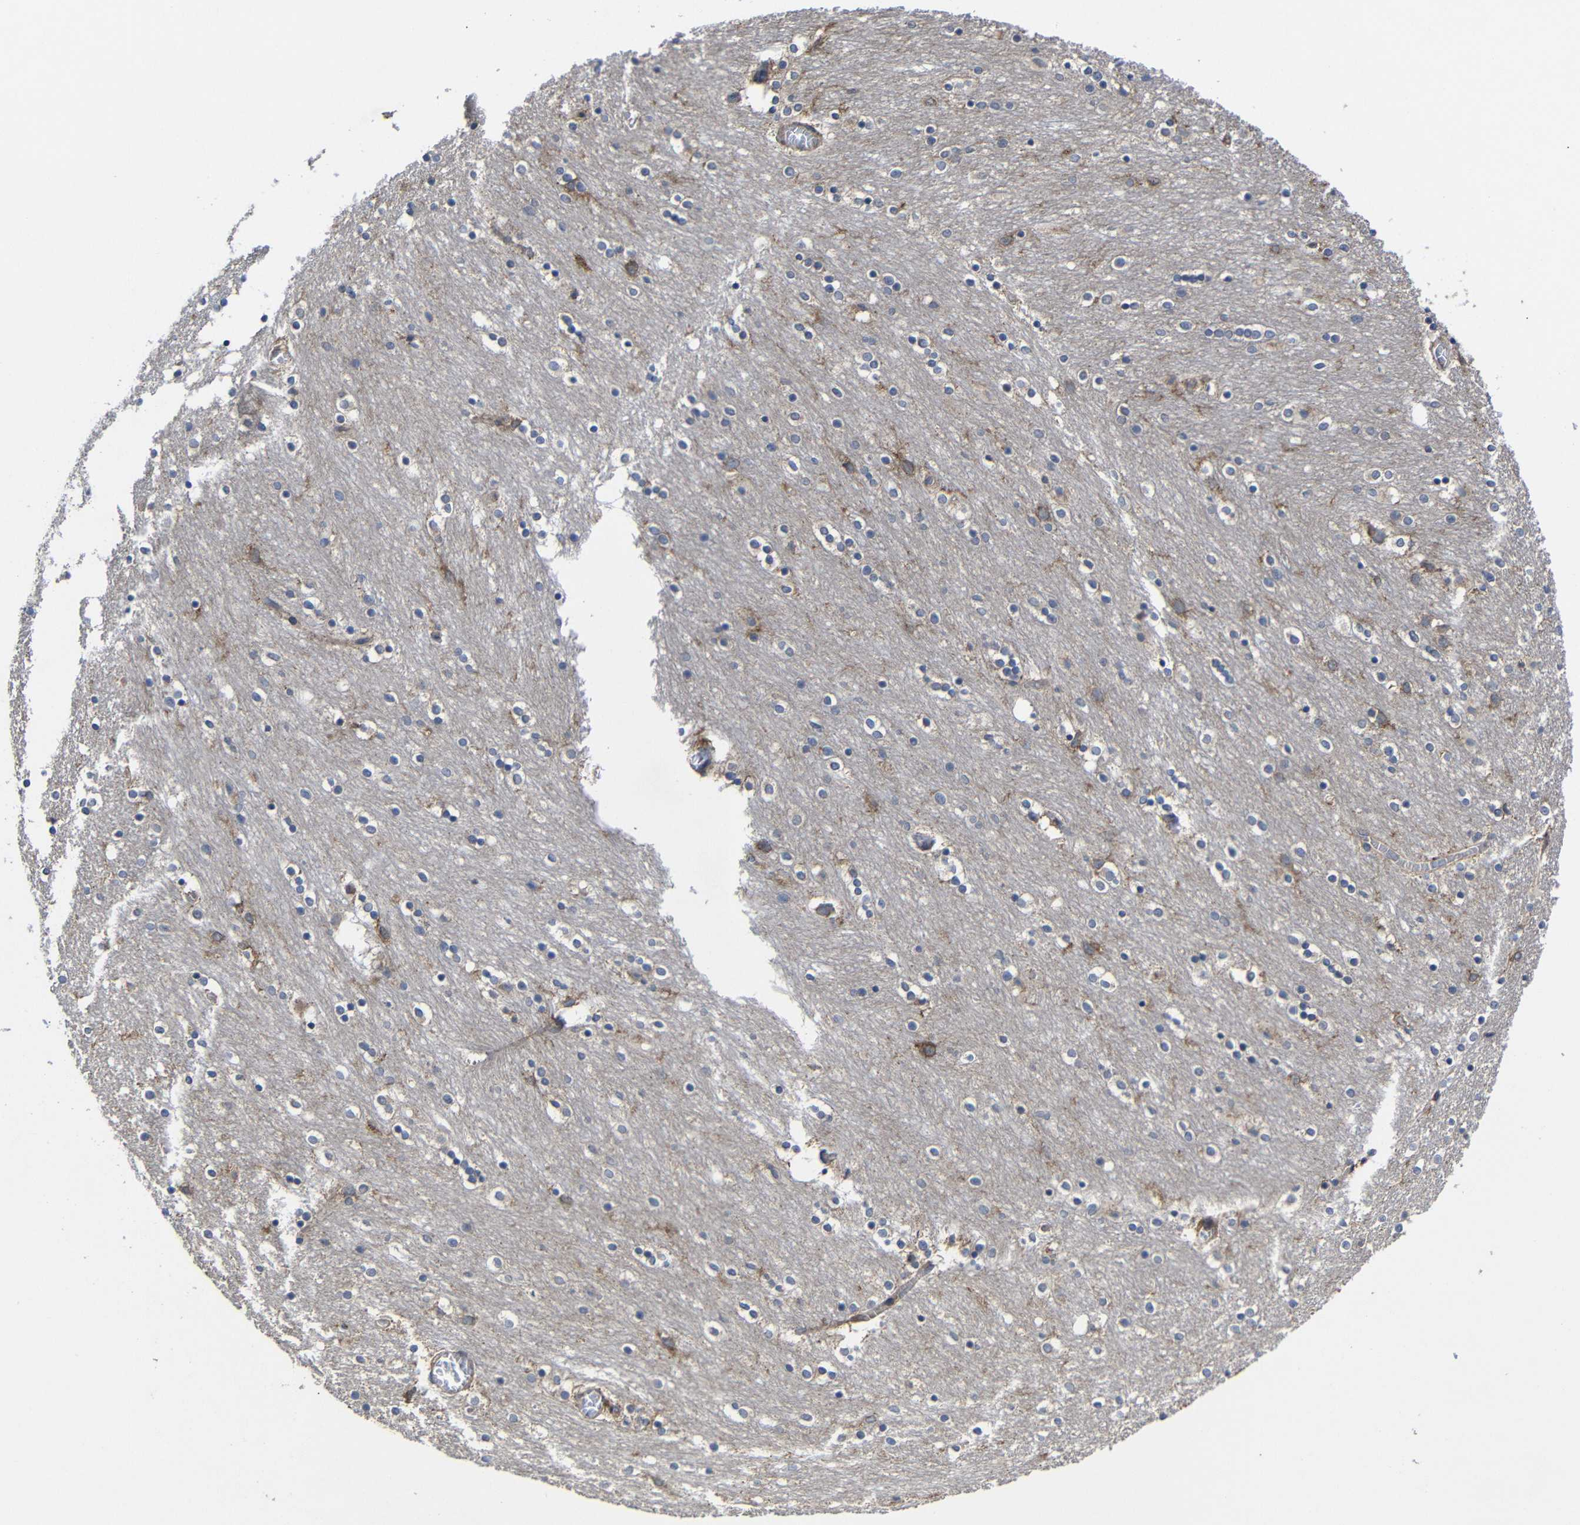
{"staining": {"intensity": "moderate", "quantity": "<25%", "location": "cytoplasmic/membranous"}, "tissue": "caudate", "cell_type": "Glial cells", "image_type": "normal", "snomed": [{"axis": "morphology", "description": "Normal tissue, NOS"}, {"axis": "topography", "description": "Lateral ventricle wall"}], "caption": "Glial cells demonstrate low levels of moderate cytoplasmic/membranous staining in approximately <25% of cells in normal human caudate. (brown staining indicates protein expression, while blue staining denotes nuclei).", "gene": "LPAR5", "patient": {"sex": "female", "age": 54}}